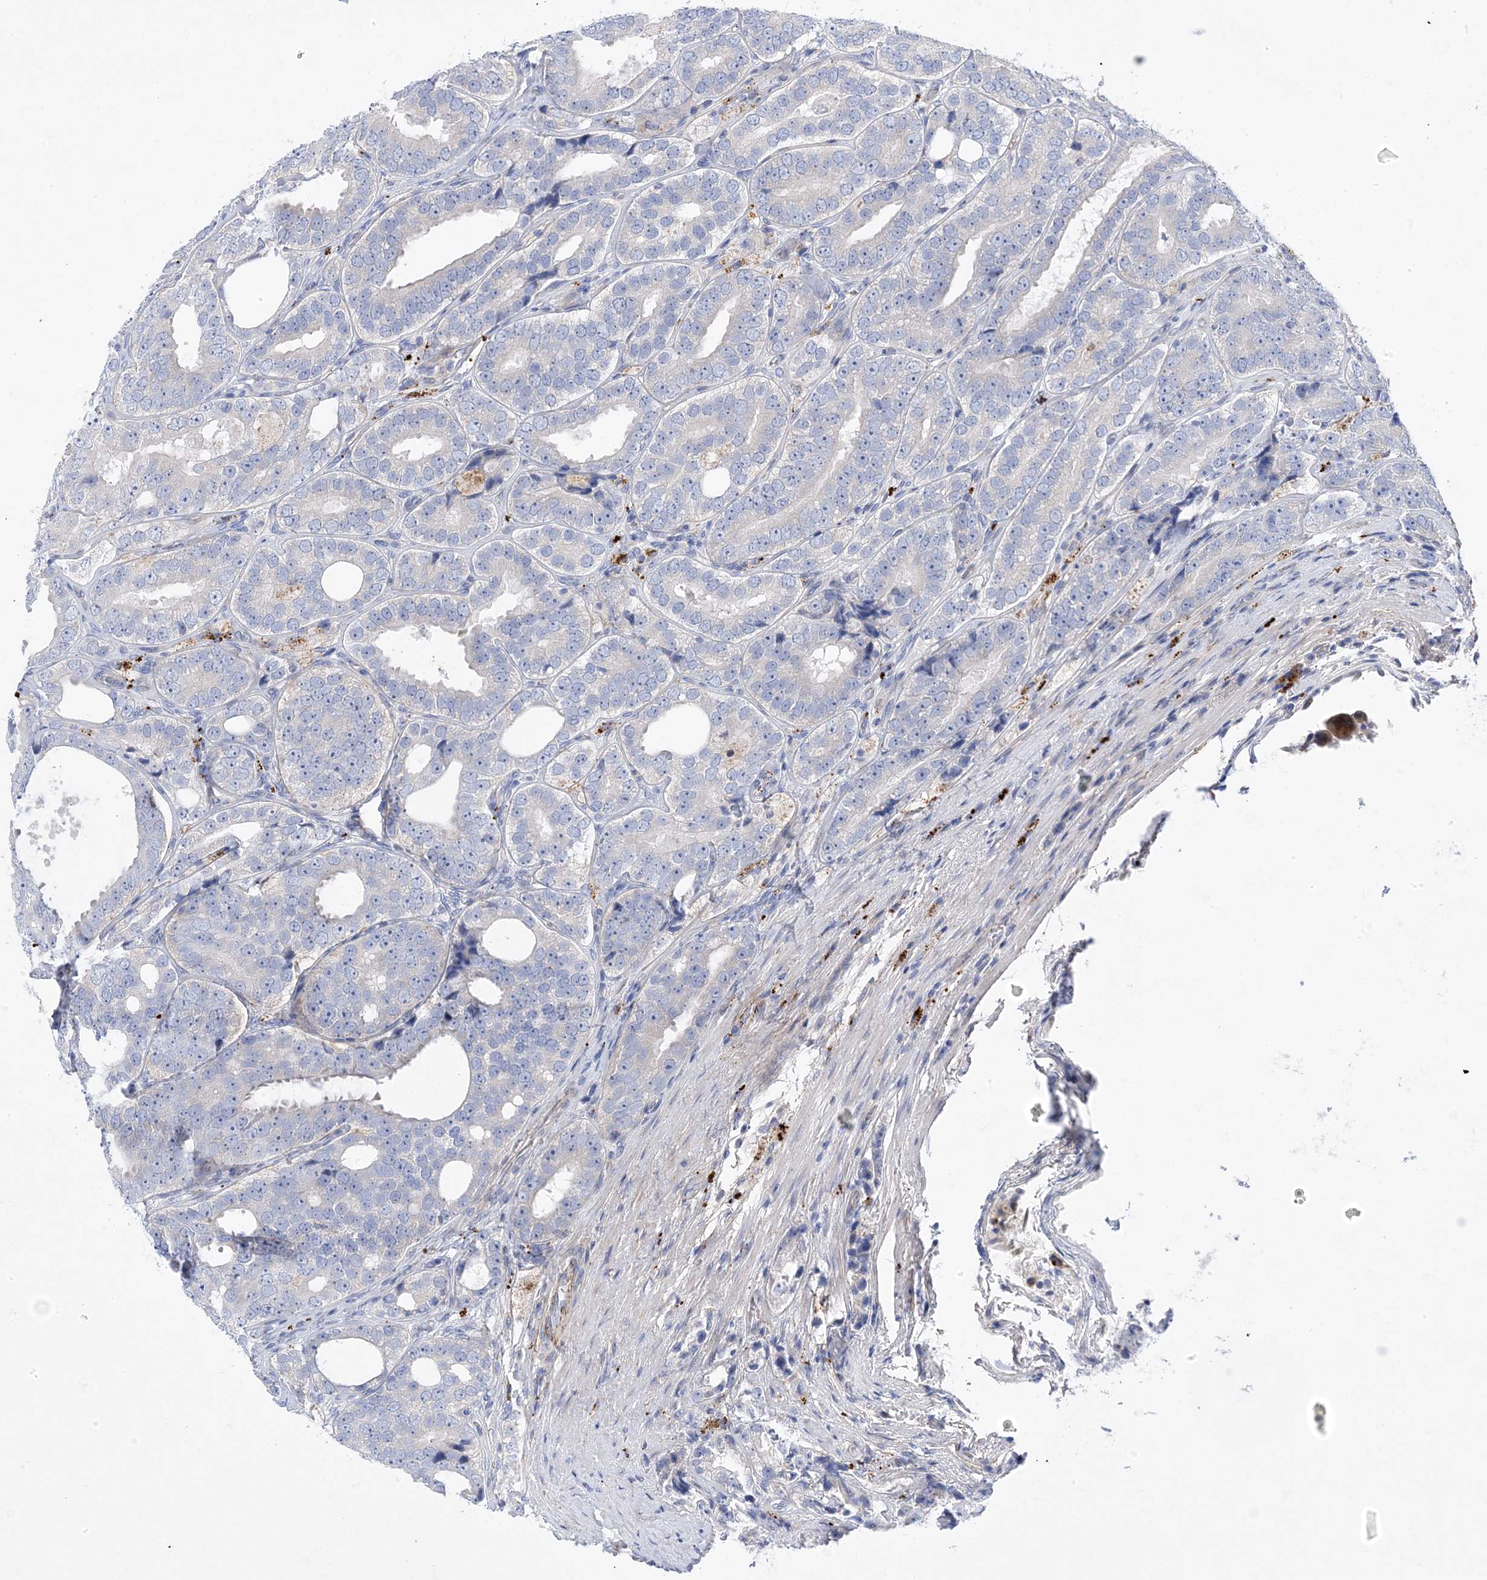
{"staining": {"intensity": "negative", "quantity": "none", "location": "none"}, "tissue": "prostate cancer", "cell_type": "Tumor cells", "image_type": "cancer", "snomed": [{"axis": "morphology", "description": "Adenocarcinoma, High grade"}, {"axis": "topography", "description": "Prostate"}], "caption": "Immunohistochemical staining of human prostate cancer (high-grade adenocarcinoma) reveals no significant expression in tumor cells.", "gene": "ANAPC1", "patient": {"sex": "male", "age": 56}}